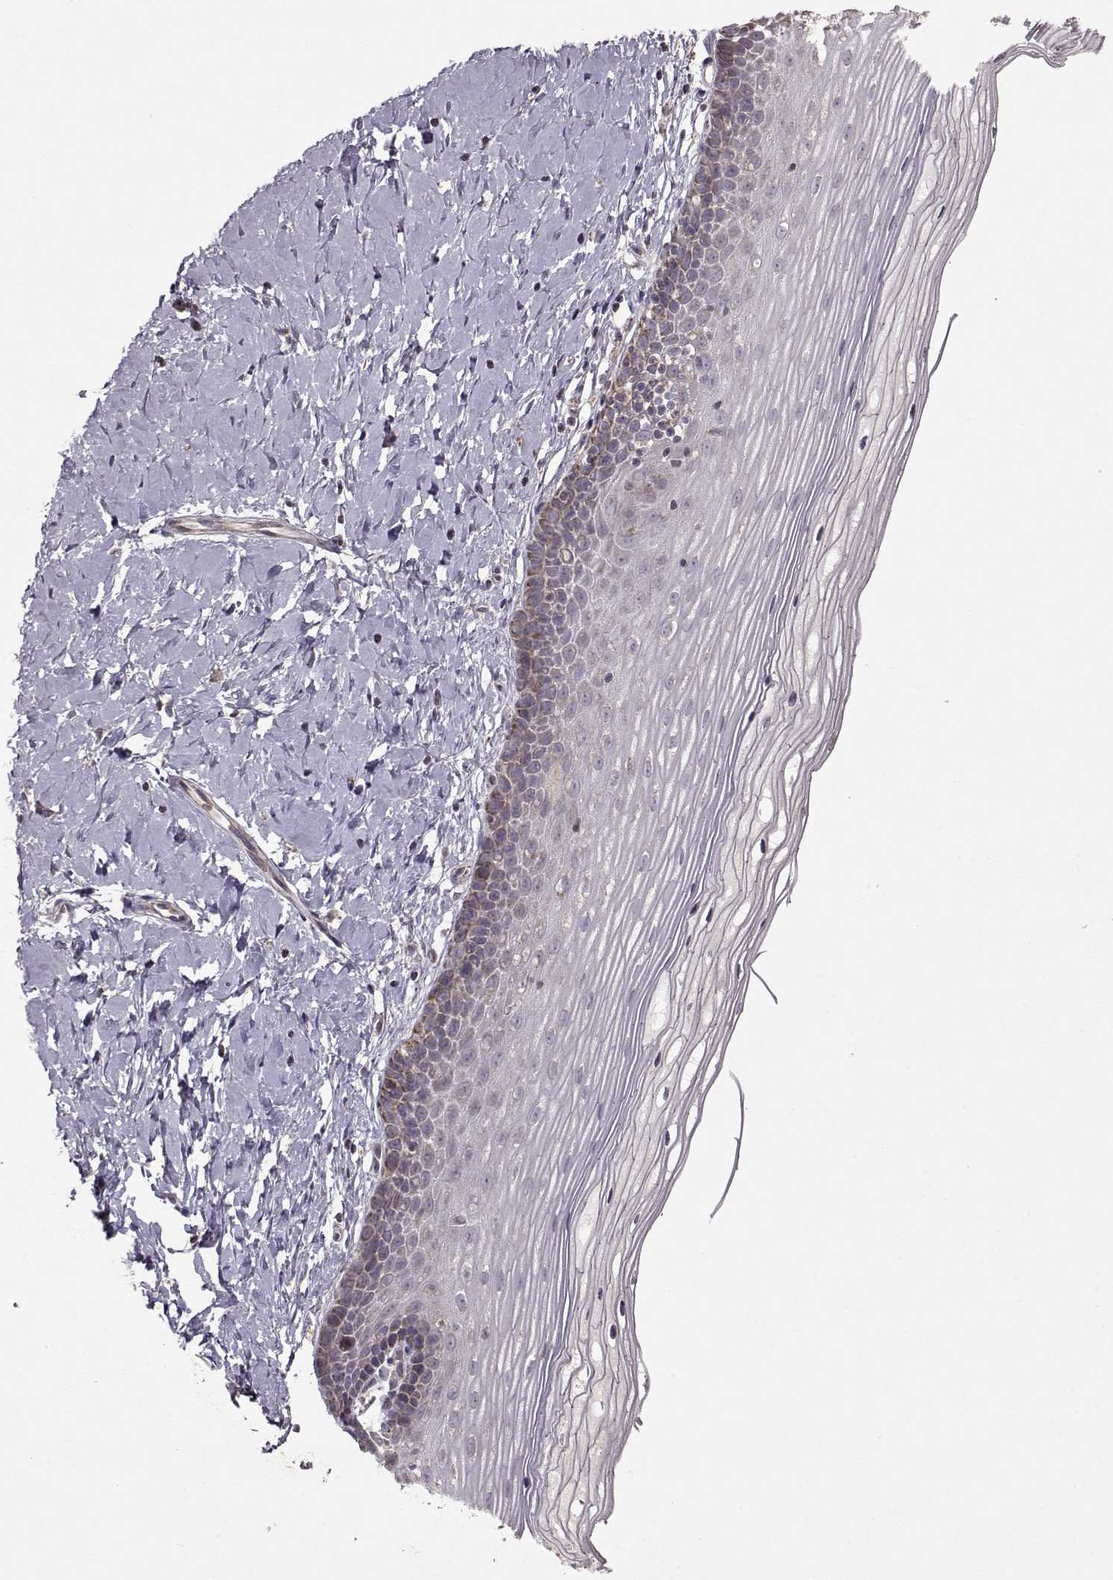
{"staining": {"intensity": "moderate", "quantity": ">75%", "location": "cytoplasmic/membranous"}, "tissue": "cervix", "cell_type": "Glandular cells", "image_type": "normal", "snomed": [{"axis": "morphology", "description": "Normal tissue, NOS"}, {"axis": "topography", "description": "Cervix"}], "caption": "This is a micrograph of immunohistochemistry staining of unremarkable cervix, which shows moderate staining in the cytoplasmic/membranous of glandular cells.", "gene": "CMTM3", "patient": {"sex": "female", "age": 37}}